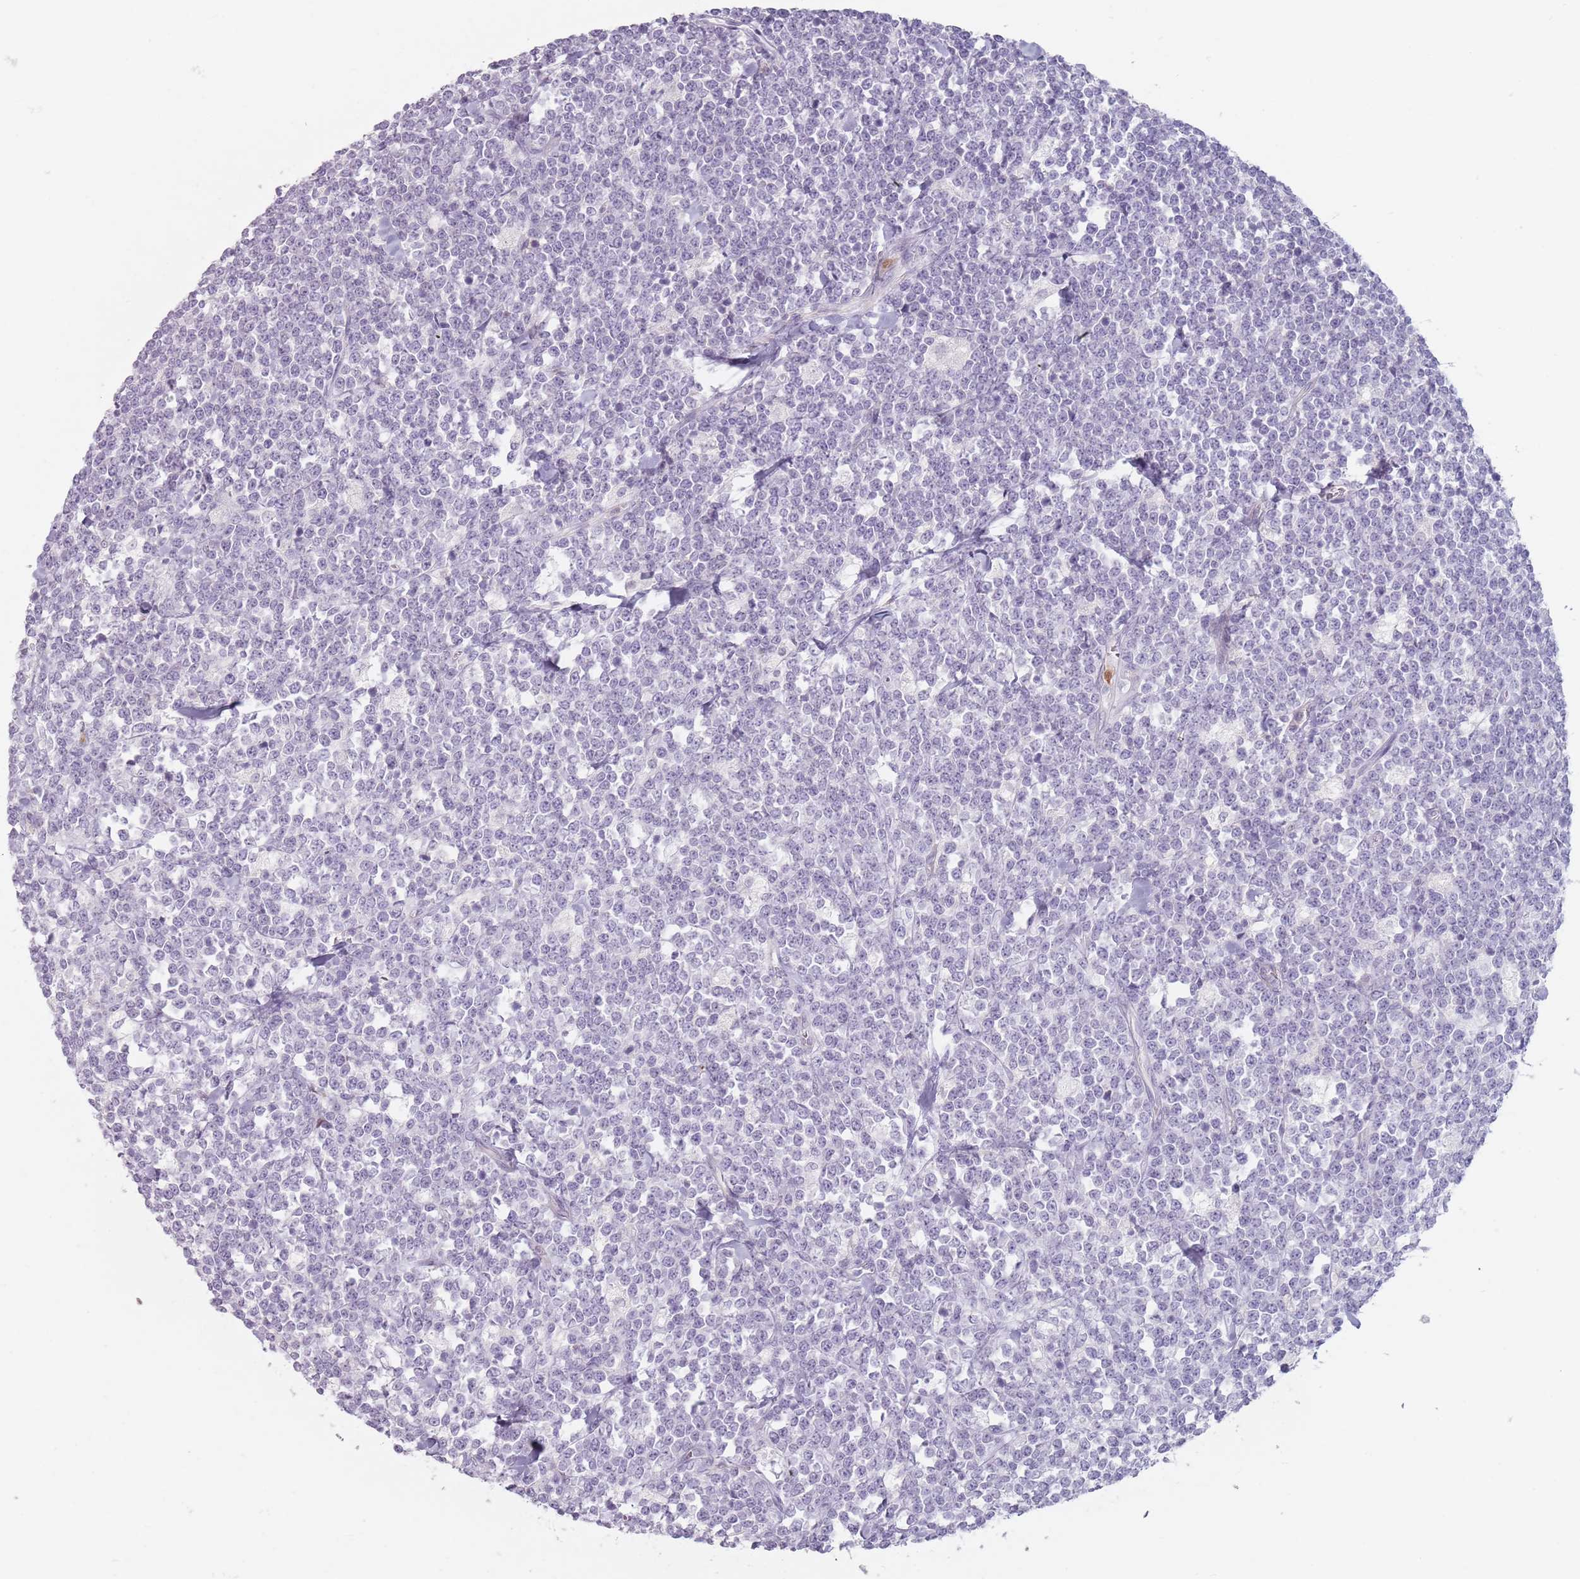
{"staining": {"intensity": "negative", "quantity": "none", "location": "none"}, "tissue": "lymphoma", "cell_type": "Tumor cells", "image_type": "cancer", "snomed": [{"axis": "morphology", "description": "Malignant lymphoma, non-Hodgkin's type, High grade"}, {"axis": "topography", "description": "Small intestine"}], "caption": "This micrograph is of malignant lymphoma, non-Hodgkin's type (high-grade) stained with immunohistochemistry to label a protein in brown with the nuclei are counter-stained blue. There is no expression in tumor cells. (Brightfield microscopy of DAB (3,3'-diaminobenzidine) immunohistochemistry at high magnification).", "gene": "ZNF584", "patient": {"sex": "male", "age": 8}}